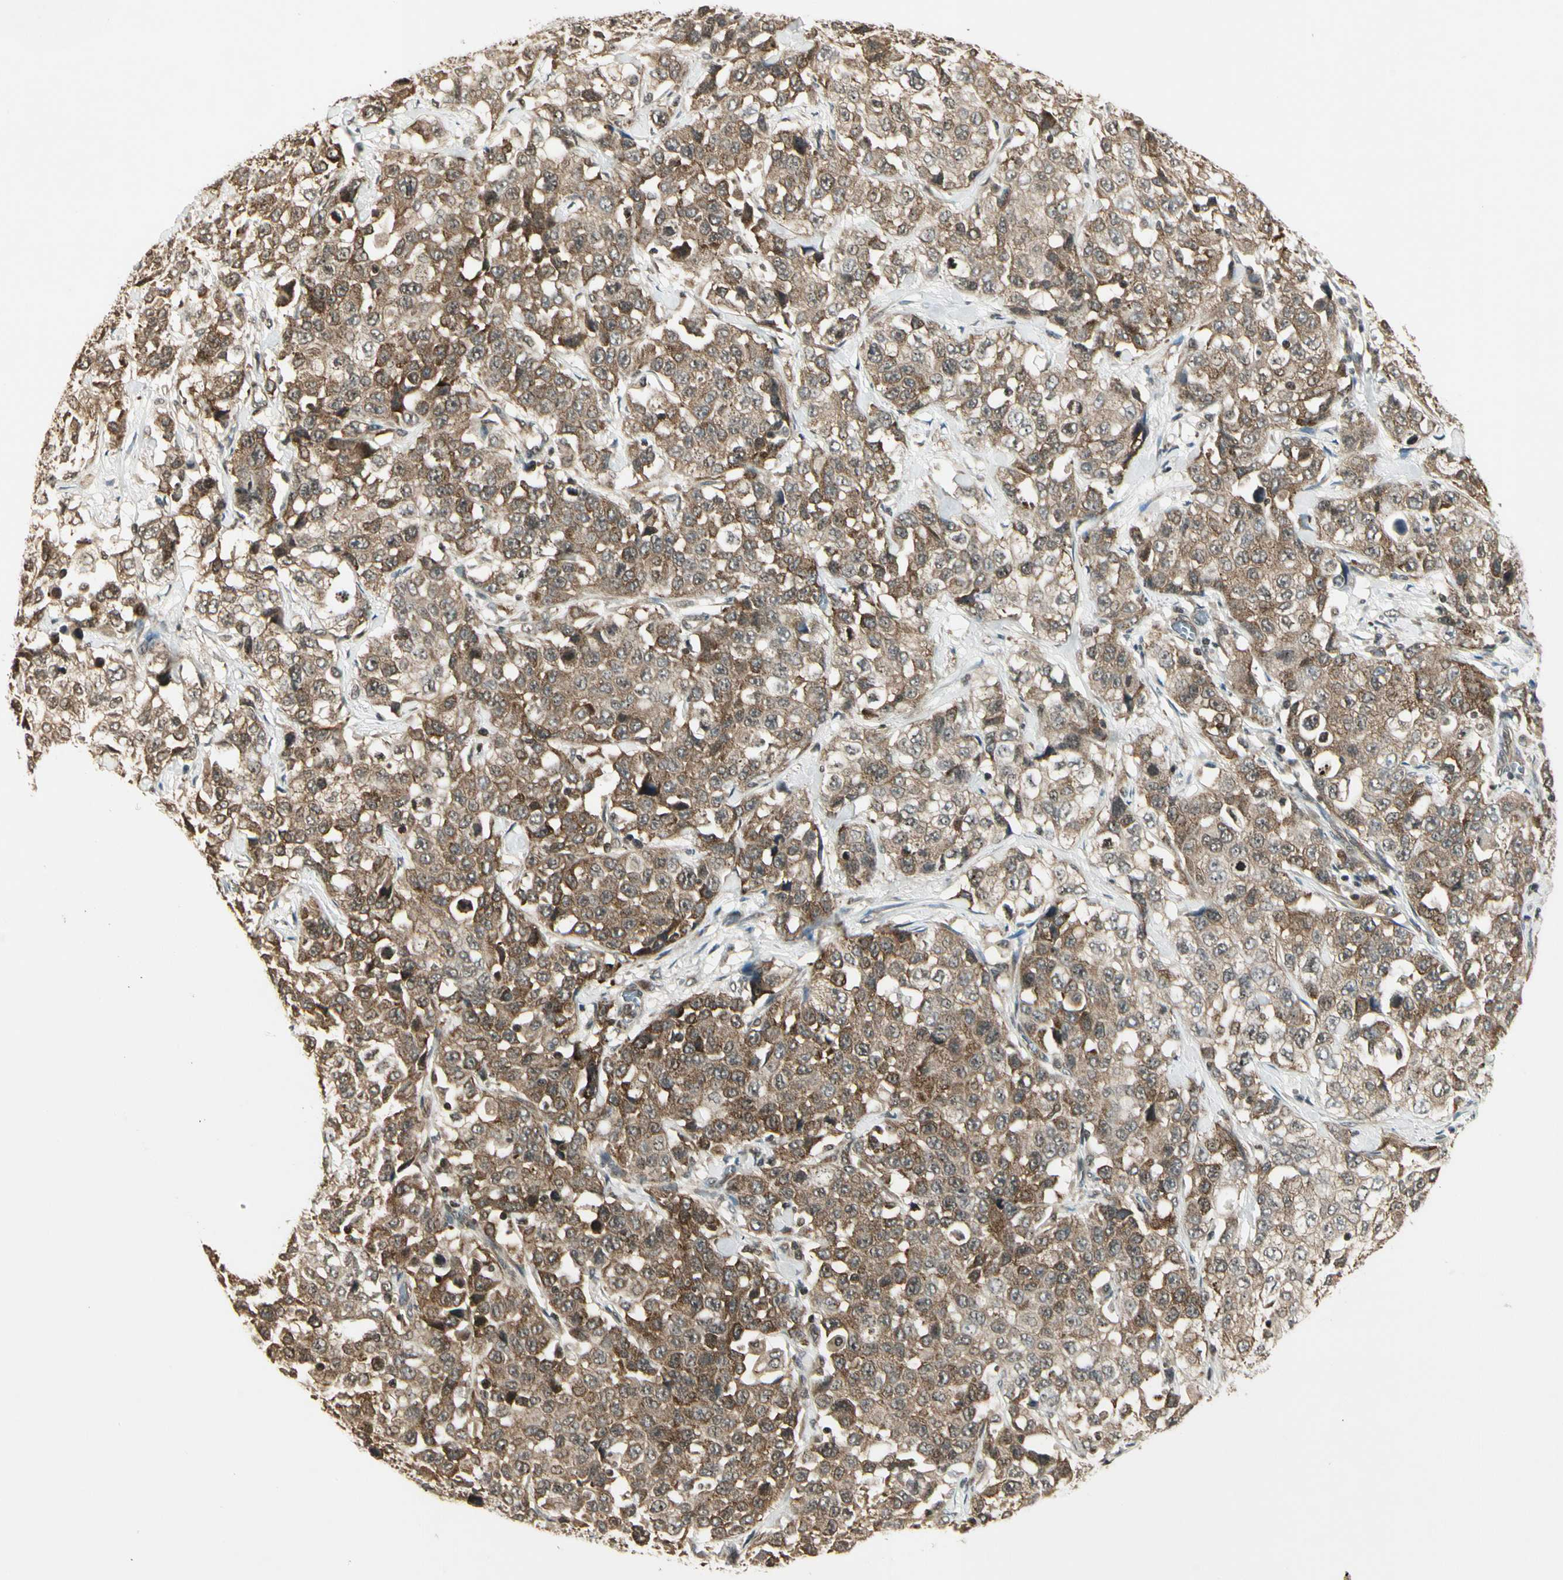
{"staining": {"intensity": "moderate", "quantity": "25%-75%", "location": "cytoplasmic/membranous"}, "tissue": "stomach cancer", "cell_type": "Tumor cells", "image_type": "cancer", "snomed": [{"axis": "morphology", "description": "Normal tissue, NOS"}, {"axis": "morphology", "description": "Adenocarcinoma, NOS"}, {"axis": "topography", "description": "Stomach"}], "caption": "Immunohistochemical staining of human stomach cancer reveals medium levels of moderate cytoplasmic/membranous protein positivity in approximately 25%-75% of tumor cells.", "gene": "SMN2", "patient": {"sex": "male", "age": 48}}